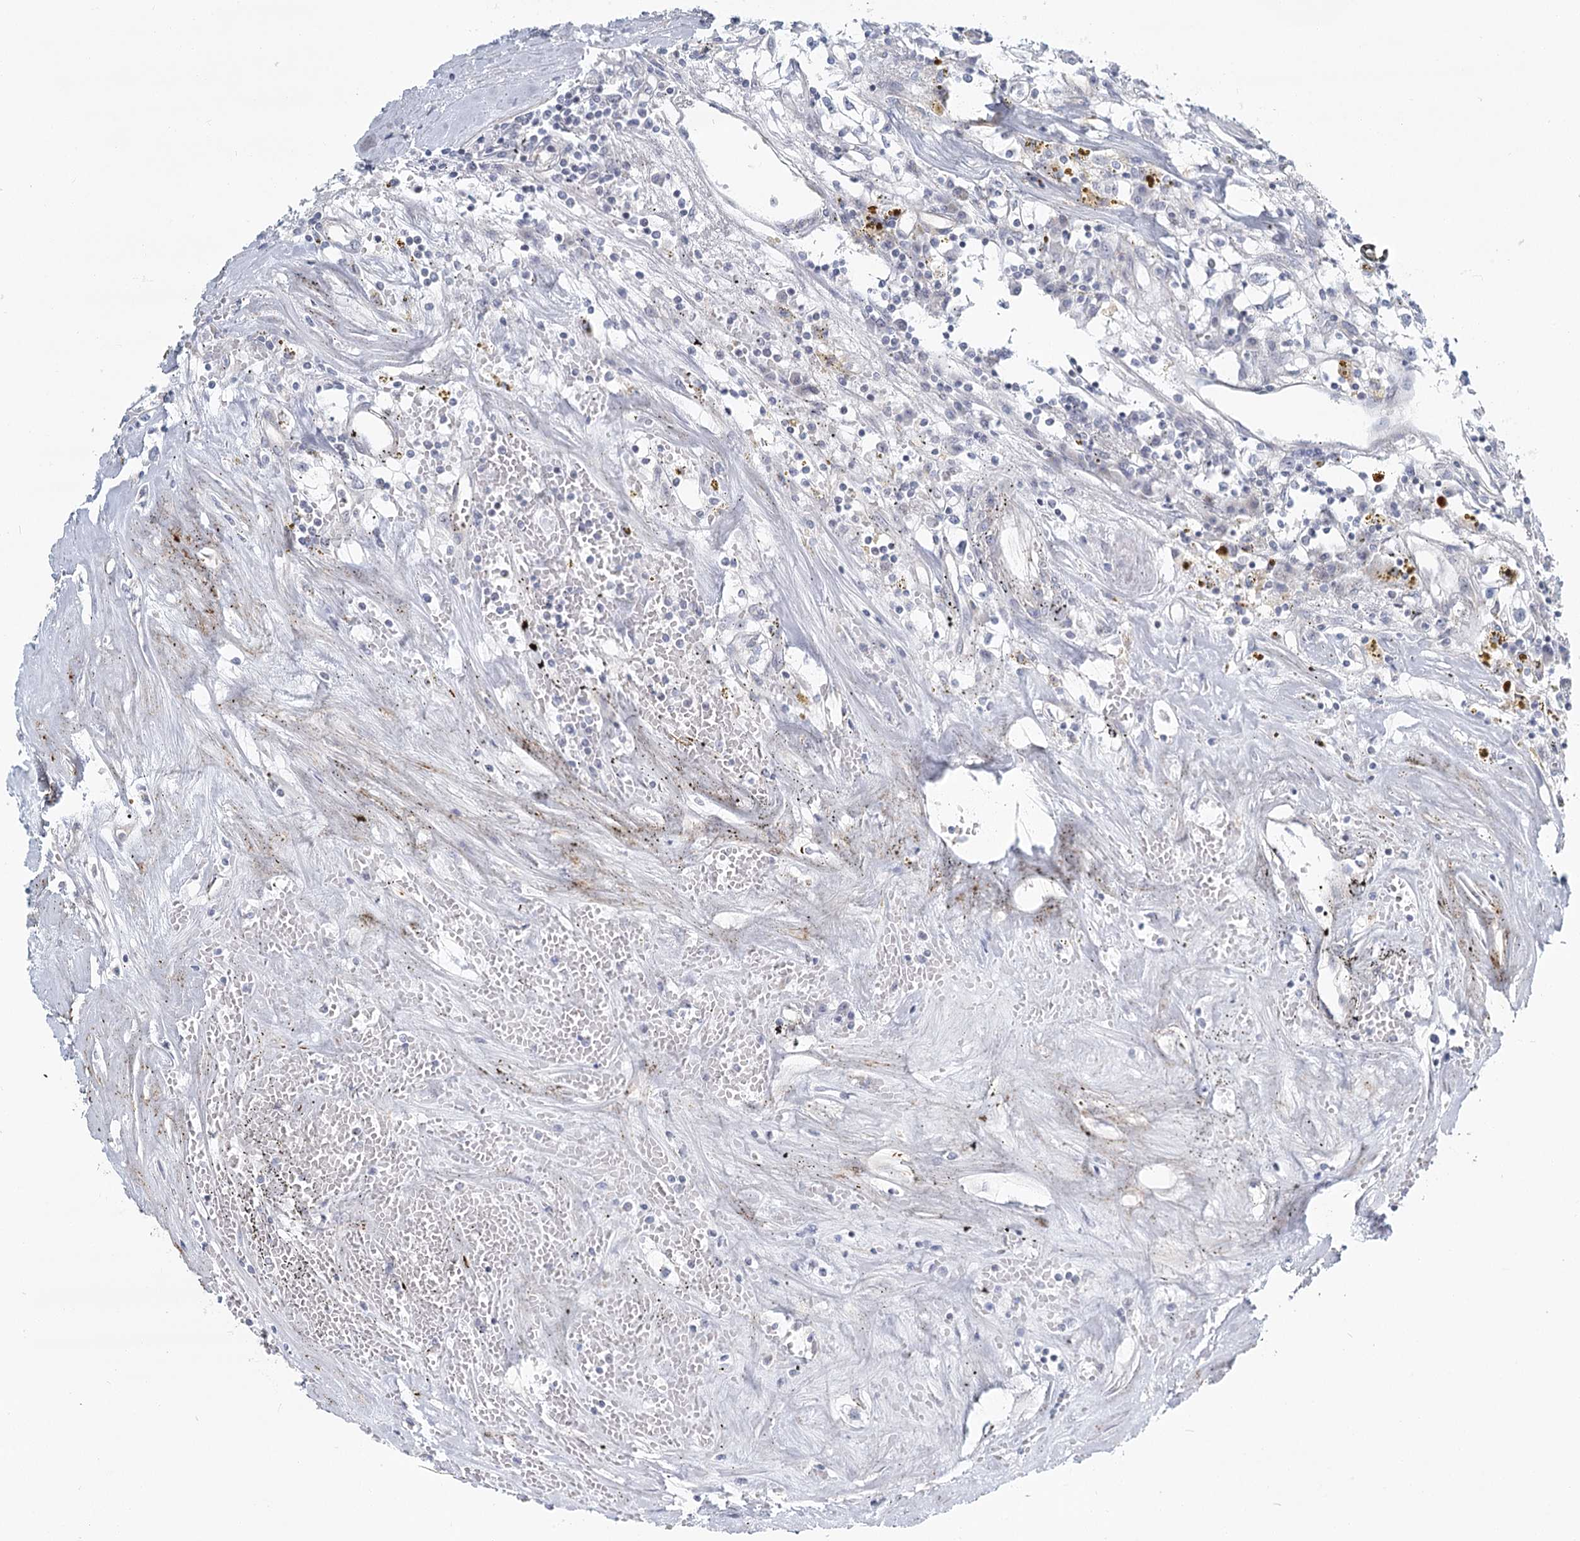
{"staining": {"intensity": "negative", "quantity": "none", "location": "none"}, "tissue": "renal cancer", "cell_type": "Tumor cells", "image_type": "cancer", "snomed": [{"axis": "morphology", "description": "Adenocarcinoma, NOS"}, {"axis": "topography", "description": "Kidney"}], "caption": "IHC of human adenocarcinoma (renal) reveals no staining in tumor cells. (IHC, brightfield microscopy, high magnification).", "gene": "SPINK13", "patient": {"sex": "male", "age": 56}}